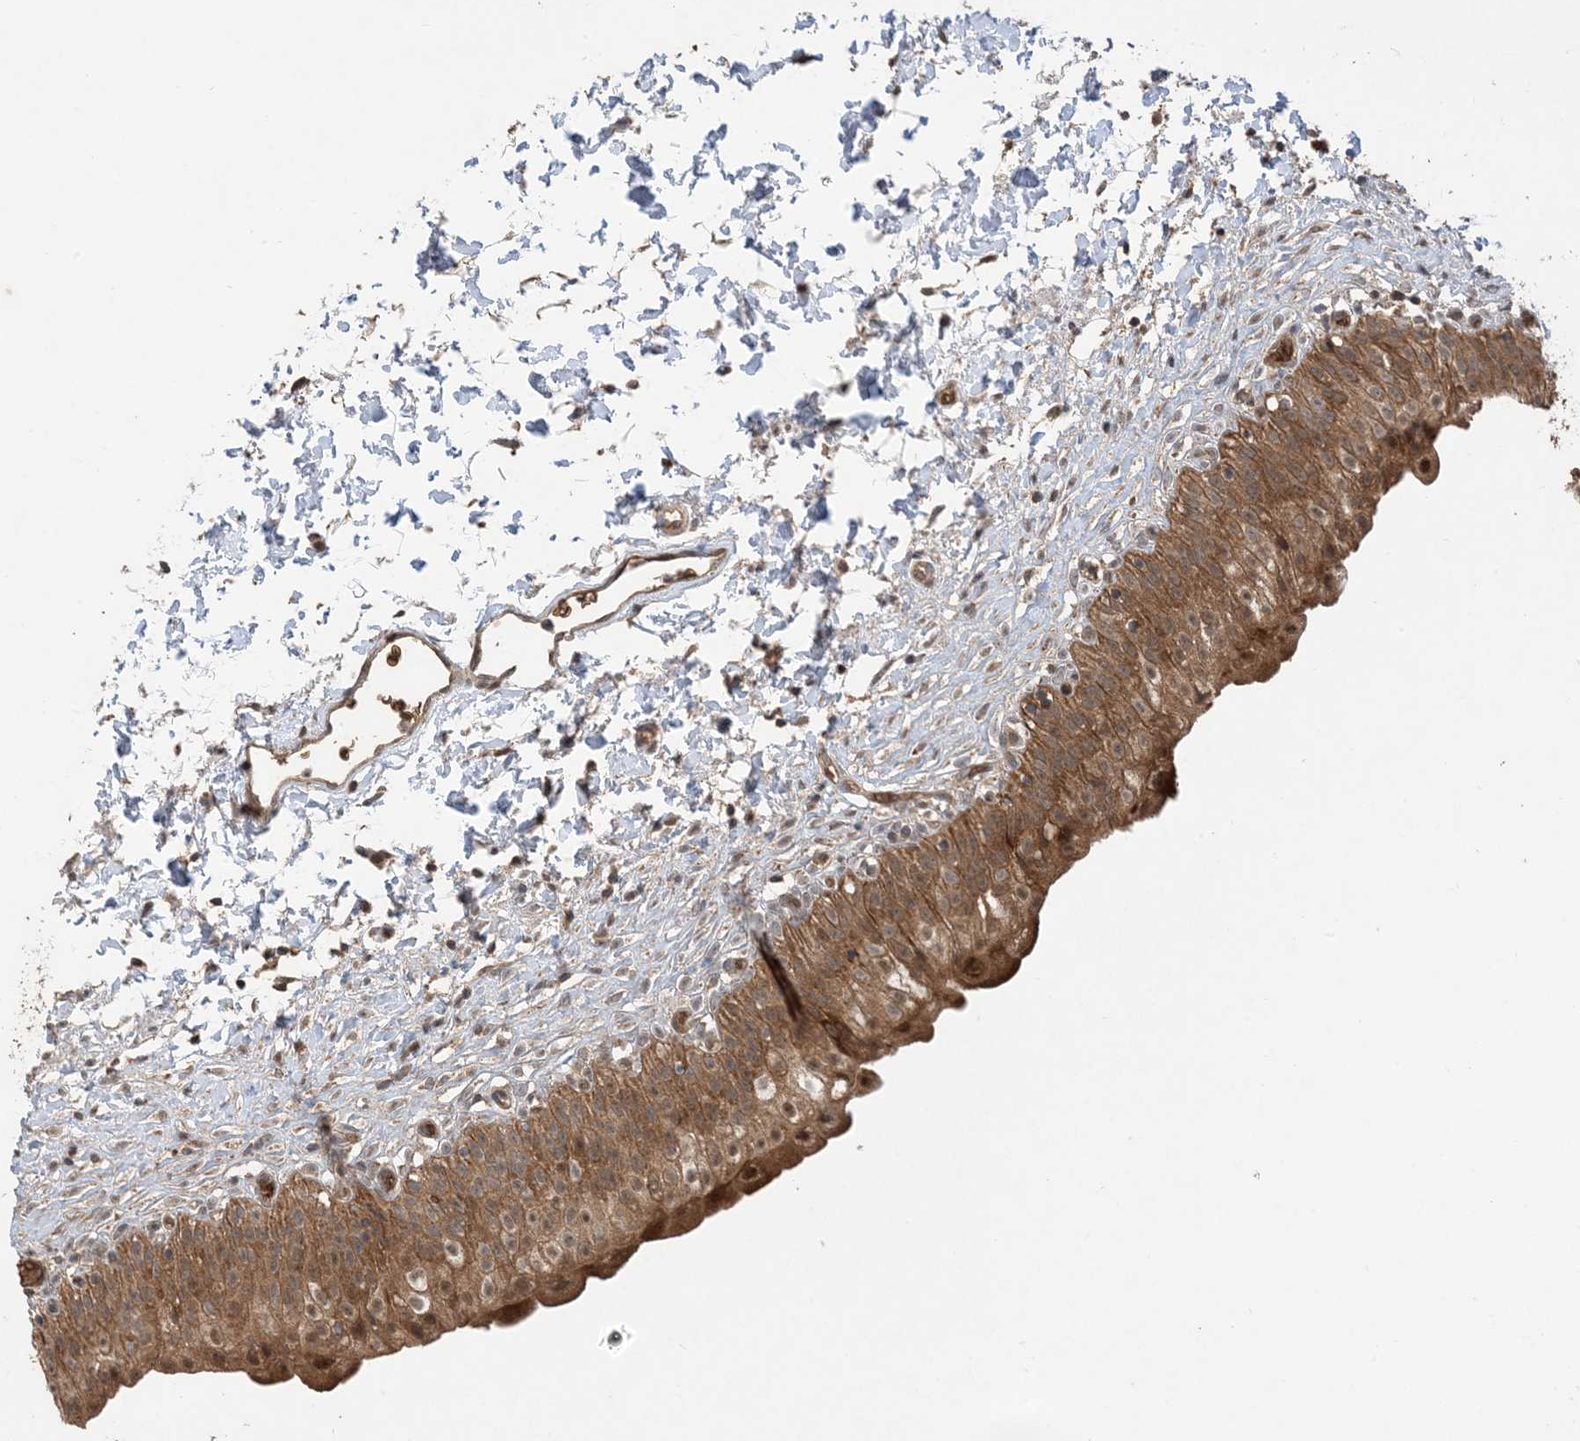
{"staining": {"intensity": "moderate", "quantity": ">75%", "location": "cytoplasmic/membranous"}, "tissue": "urinary bladder", "cell_type": "Urothelial cells", "image_type": "normal", "snomed": [{"axis": "morphology", "description": "Normal tissue, NOS"}, {"axis": "topography", "description": "Urinary bladder"}], "caption": "DAB (3,3'-diaminobenzidine) immunohistochemical staining of benign human urinary bladder exhibits moderate cytoplasmic/membranous protein positivity in approximately >75% of urothelial cells.", "gene": "PUSL1", "patient": {"sex": "male", "age": 55}}